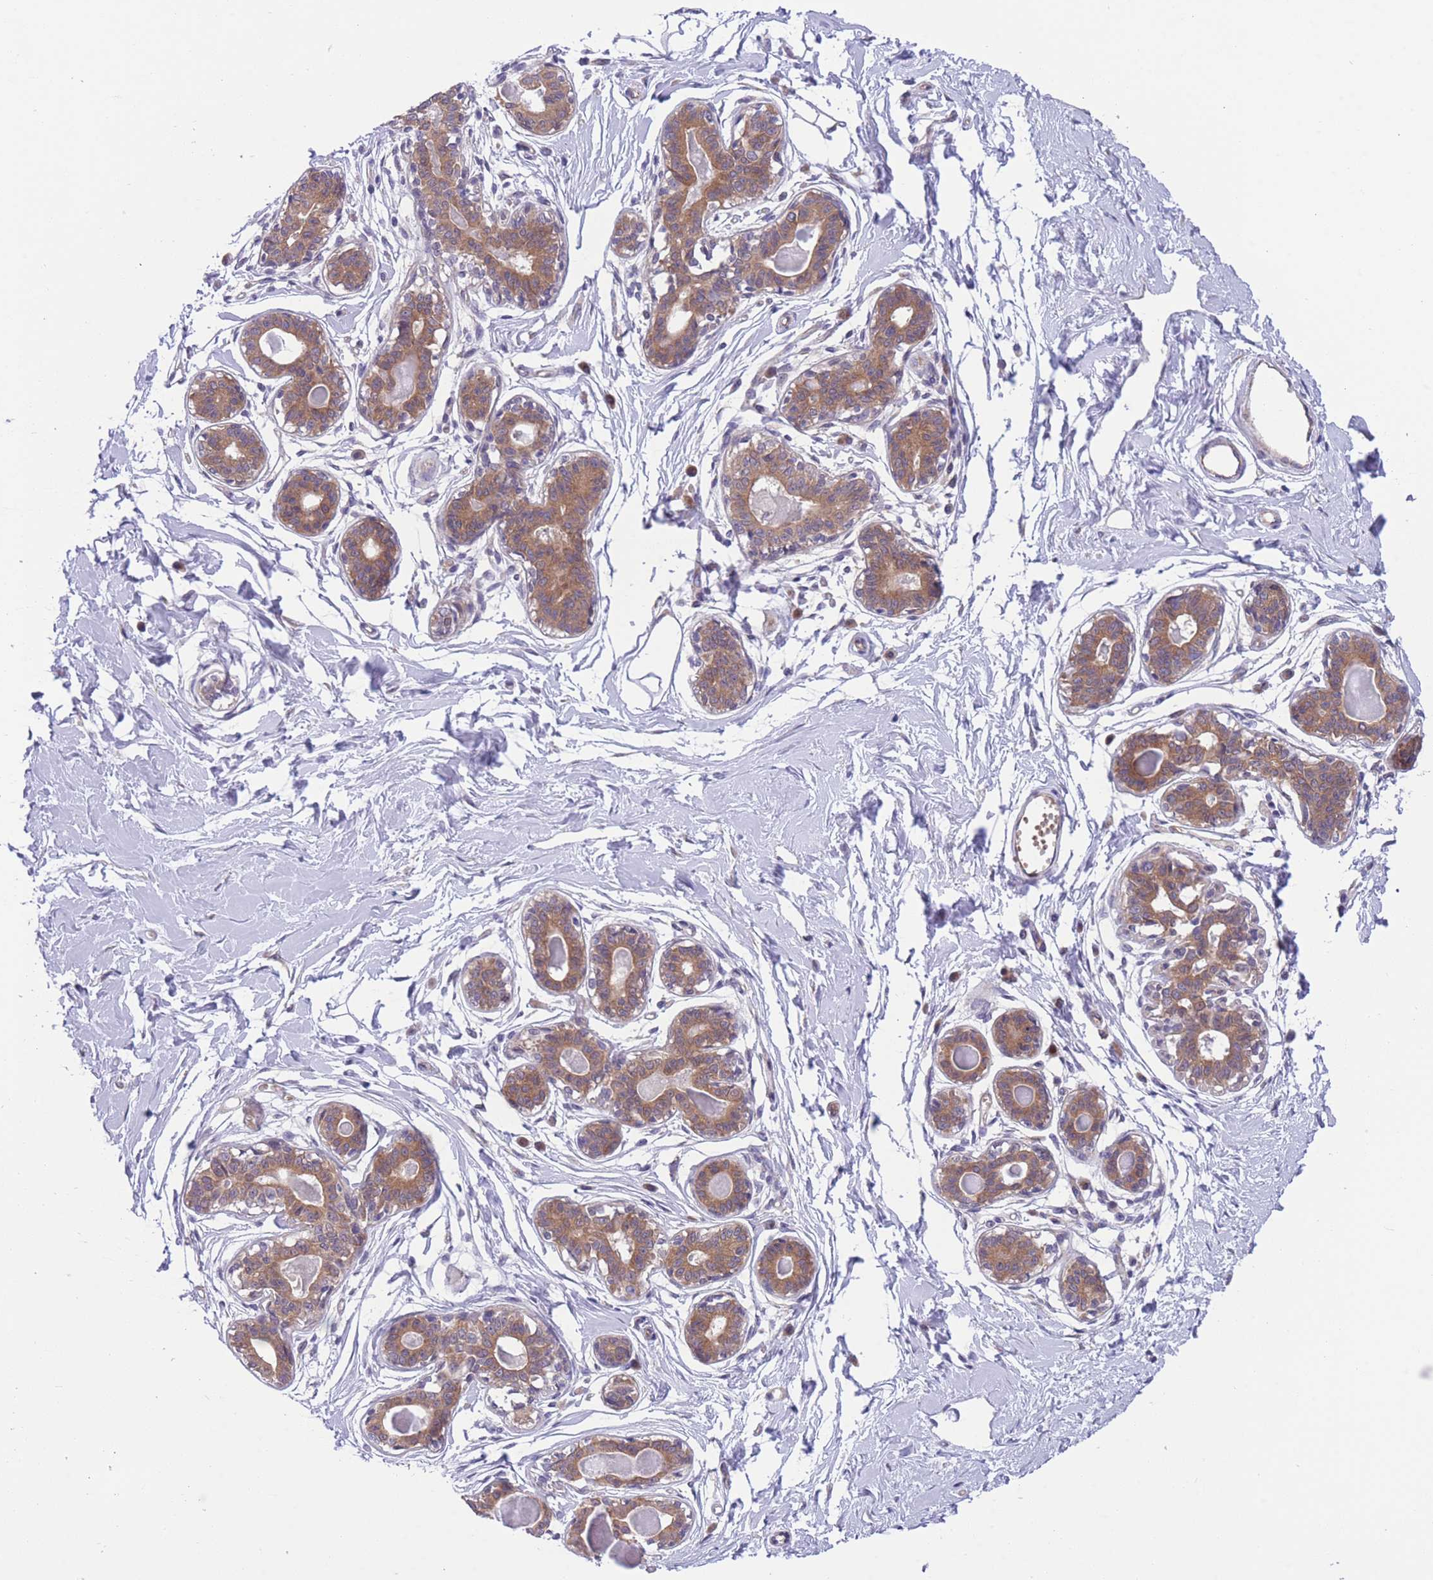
{"staining": {"intensity": "negative", "quantity": "none", "location": "none"}, "tissue": "breast", "cell_type": "Adipocytes", "image_type": "normal", "snomed": [{"axis": "morphology", "description": "Normal tissue, NOS"}, {"axis": "topography", "description": "Breast"}], "caption": "Immunohistochemistry micrograph of benign breast: breast stained with DAB shows no significant protein expression in adipocytes.", "gene": "WWOX", "patient": {"sex": "female", "age": 45}}